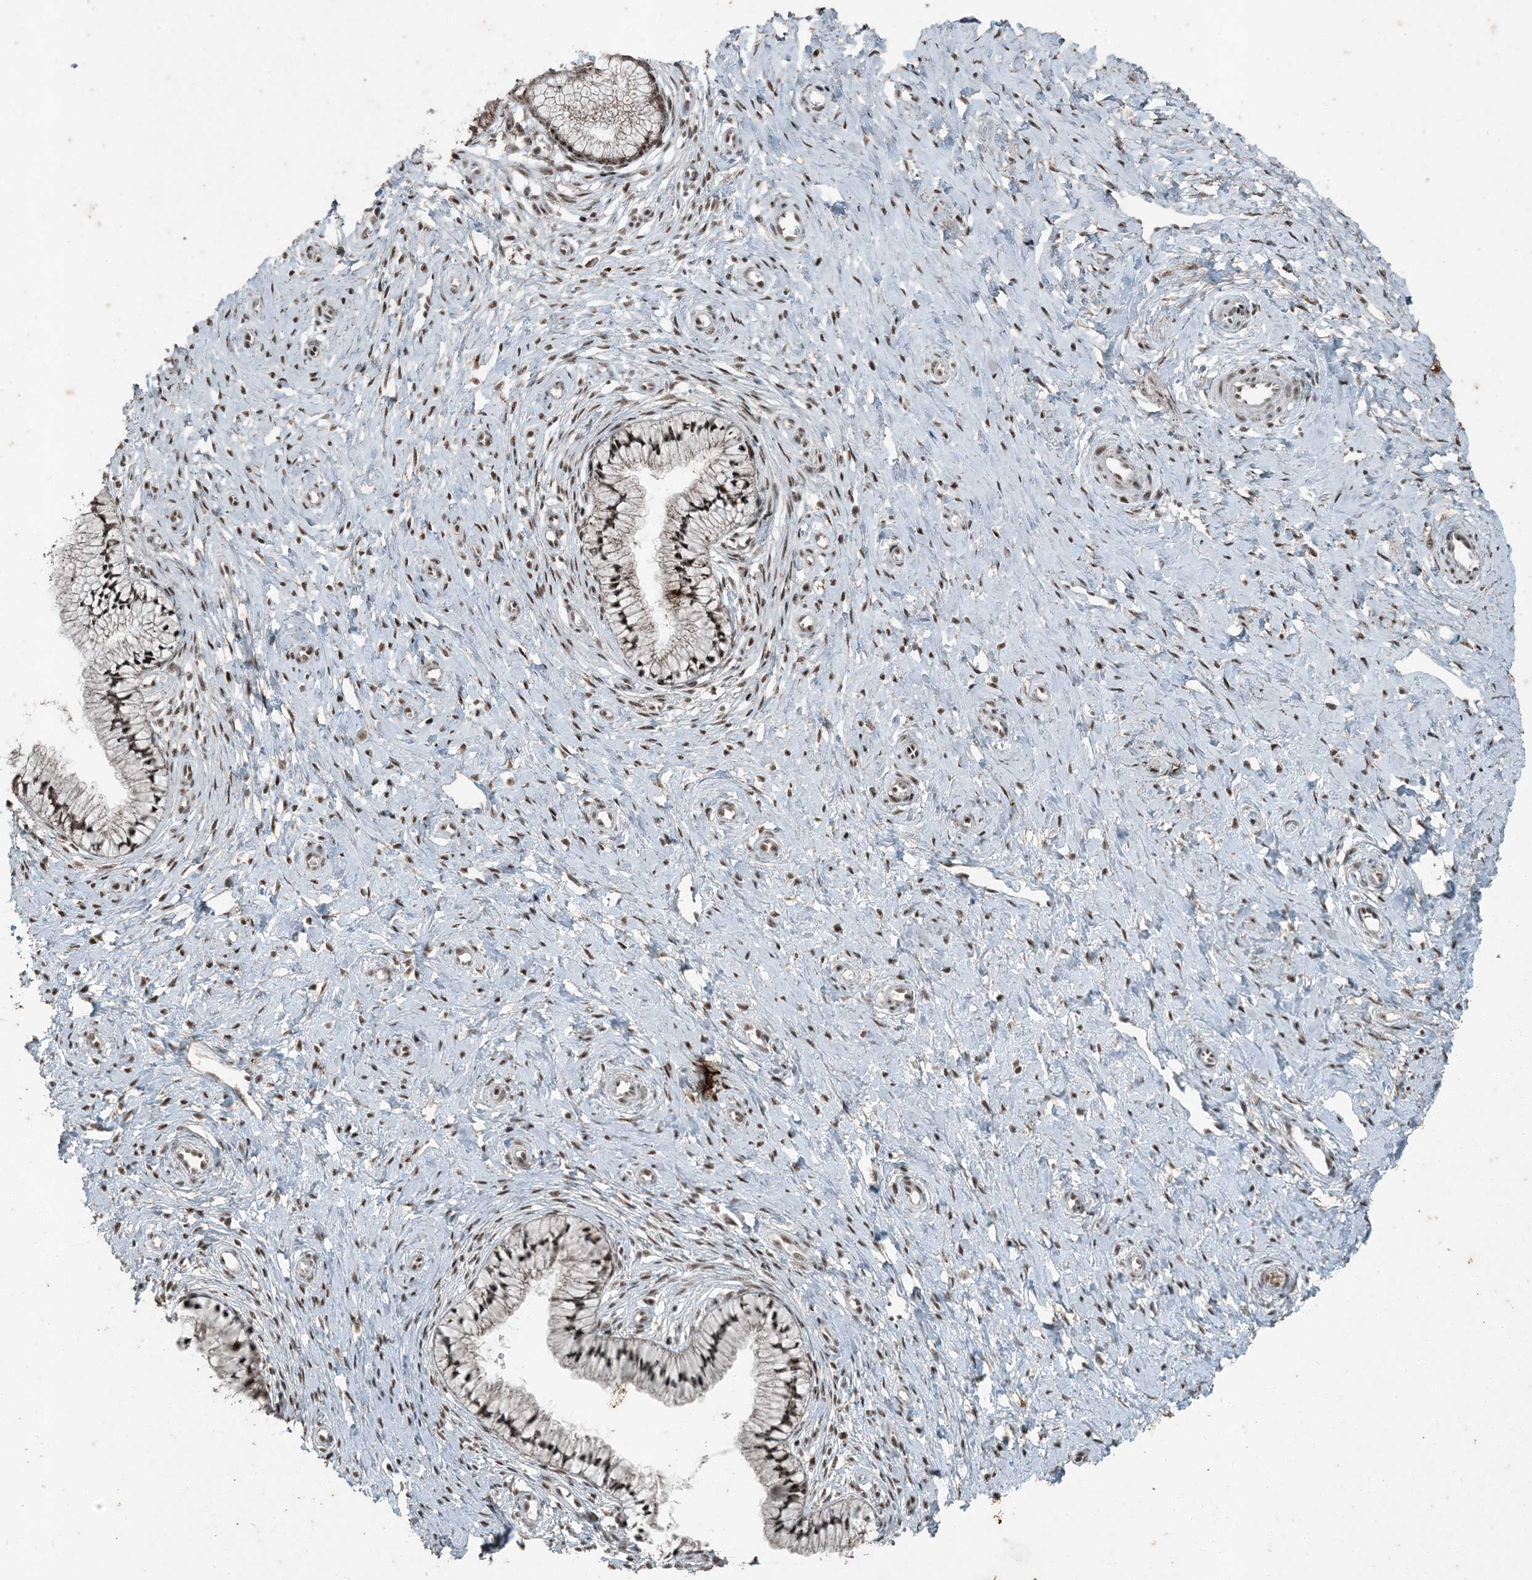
{"staining": {"intensity": "moderate", "quantity": ">75%", "location": "nuclear"}, "tissue": "cervix", "cell_type": "Glandular cells", "image_type": "normal", "snomed": [{"axis": "morphology", "description": "Normal tissue, NOS"}, {"axis": "topography", "description": "Cervix"}], "caption": "Glandular cells demonstrate medium levels of moderate nuclear staining in about >75% of cells in unremarkable human cervix.", "gene": "TADA2B", "patient": {"sex": "female", "age": 36}}